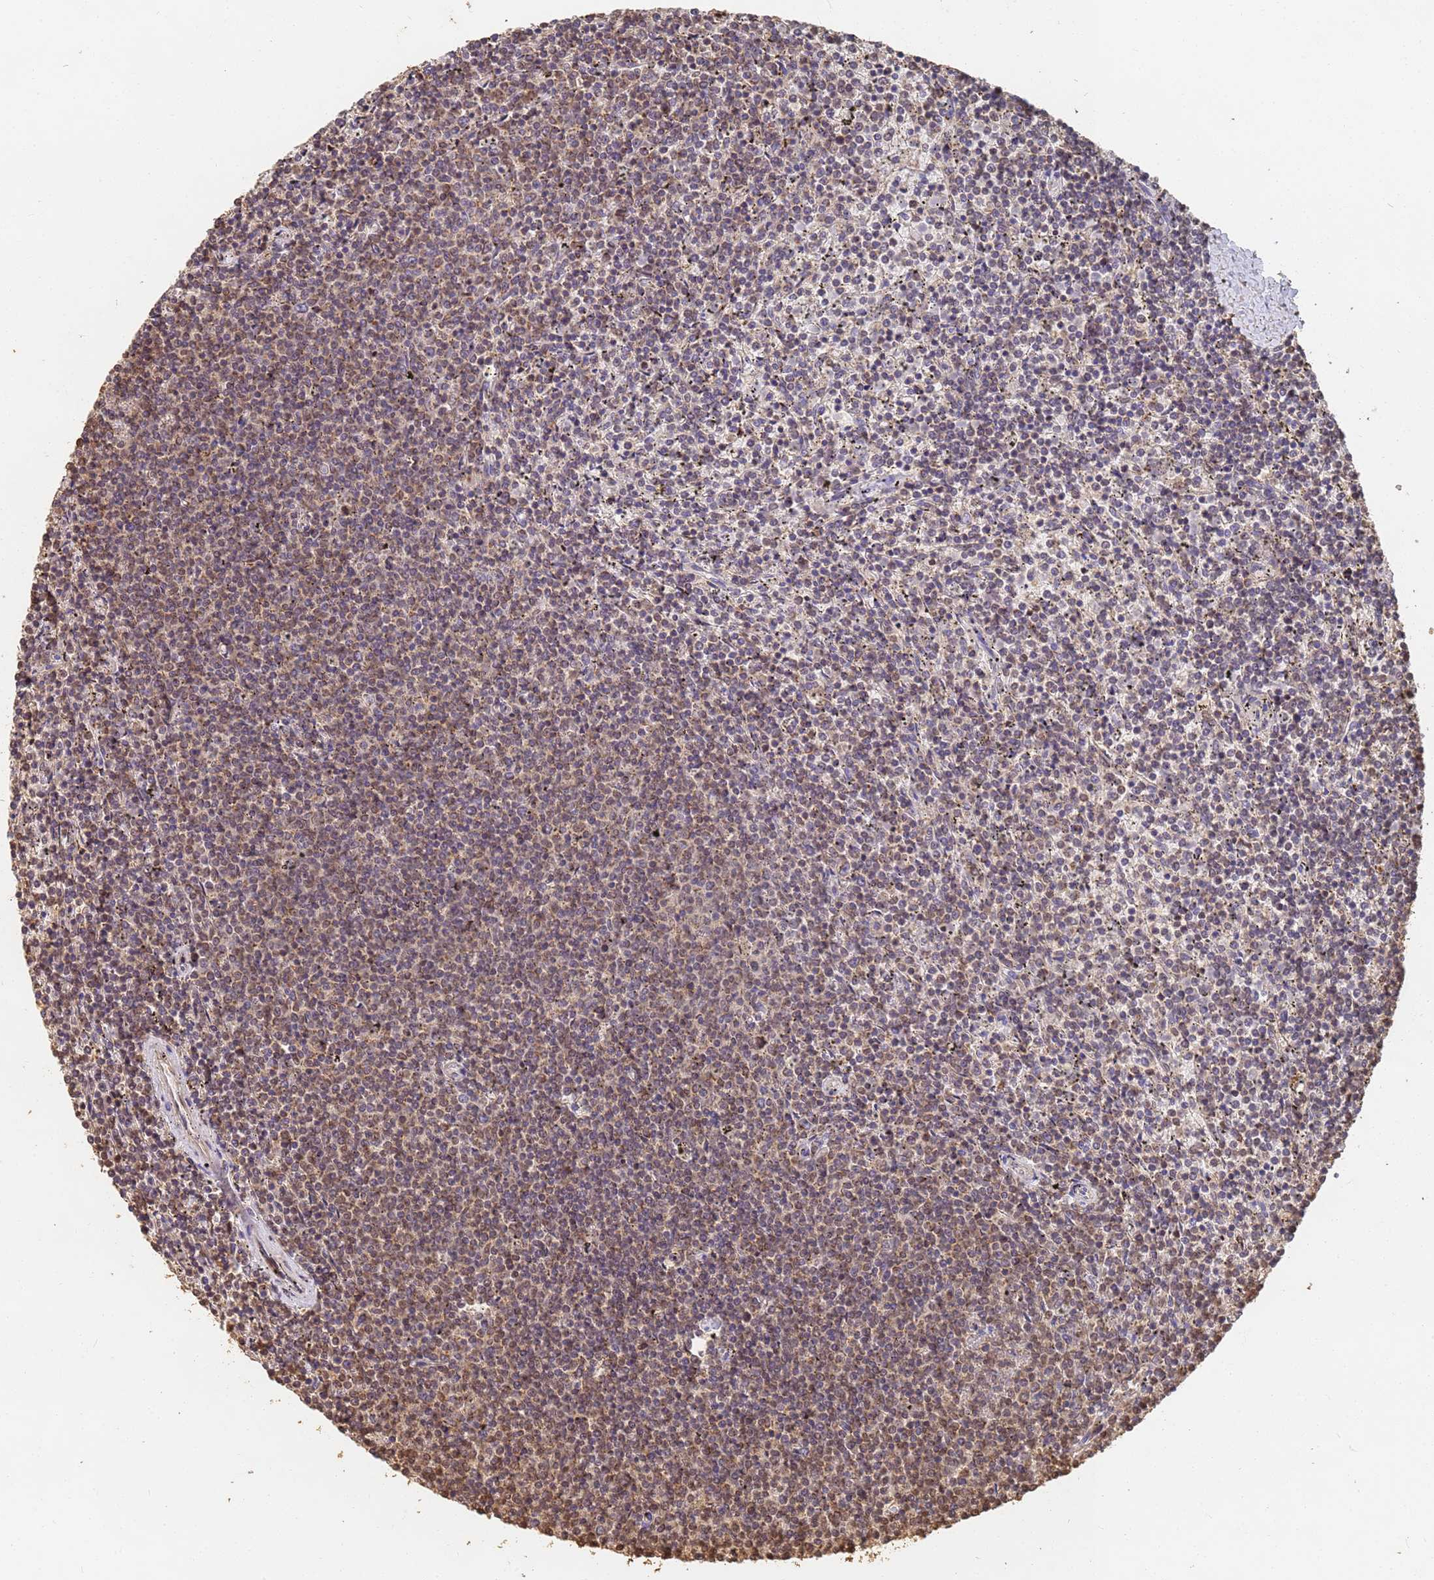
{"staining": {"intensity": "weak", "quantity": "25%-75%", "location": "cytoplasmic/membranous"}, "tissue": "lymphoma", "cell_type": "Tumor cells", "image_type": "cancer", "snomed": [{"axis": "morphology", "description": "Malignant lymphoma, non-Hodgkin's type, Low grade"}, {"axis": "topography", "description": "Spleen"}], "caption": "Immunohistochemistry (IHC) photomicrograph of lymphoma stained for a protein (brown), which demonstrates low levels of weak cytoplasmic/membranous staining in about 25%-75% of tumor cells.", "gene": "JAK2", "patient": {"sex": "female", "age": 50}}